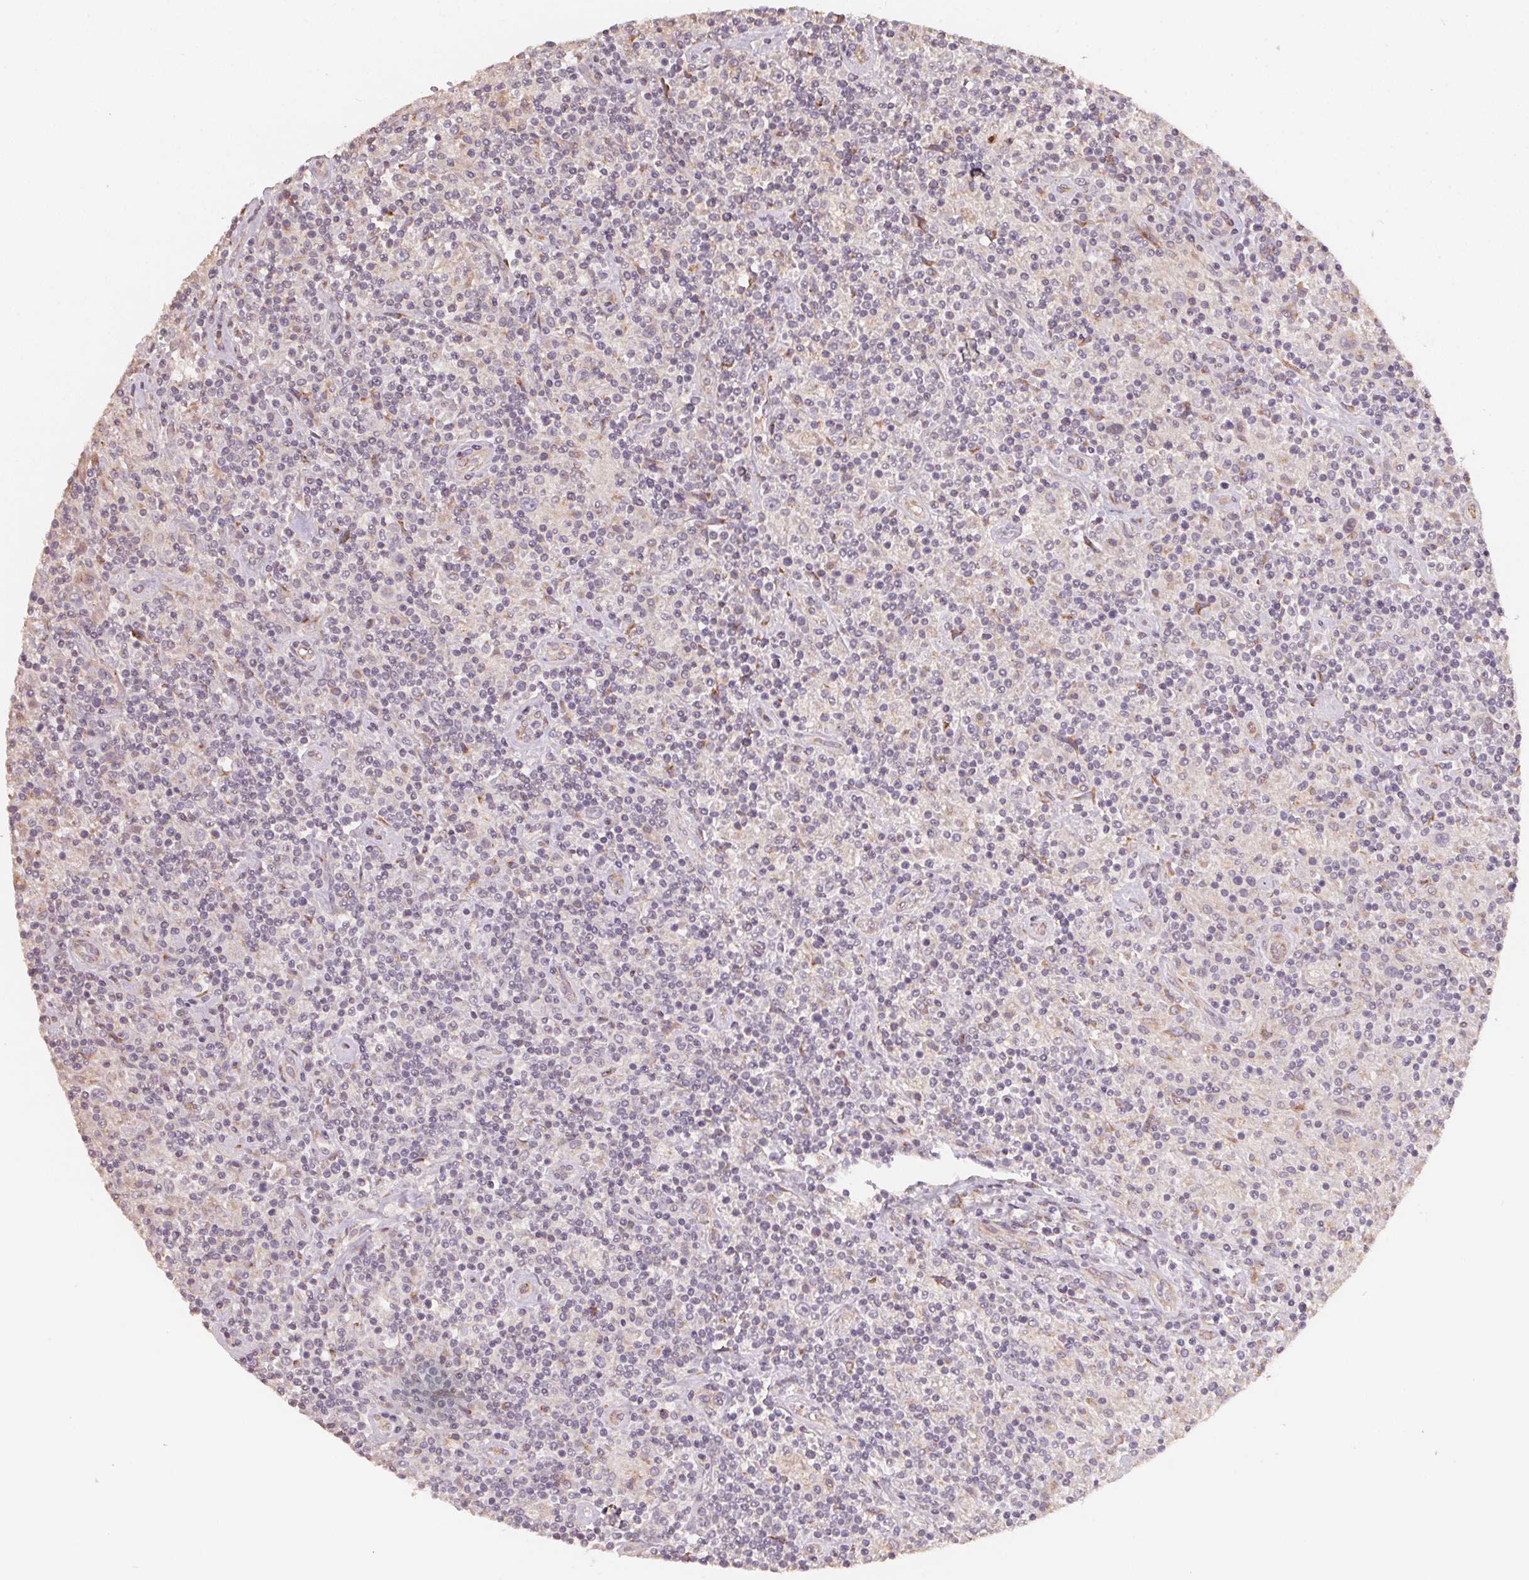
{"staining": {"intensity": "negative", "quantity": "none", "location": "none"}, "tissue": "lymphoma", "cell_type": "Tumor cells", "image_type": "cancer", "snomed": [{"axis": "morphology", "description": "Hodgkin's disease, NOS"}, {"axis": "topography", "description": "Lymph node"}], "caption": "Immunohistochemistry (IHC) photomicrograph of human lymphoma stained for a protein (brown), which reveals no positivity in tumor cells.", "gene": "TSPAN12", "patient": {"sex": "male", "age": 70}}